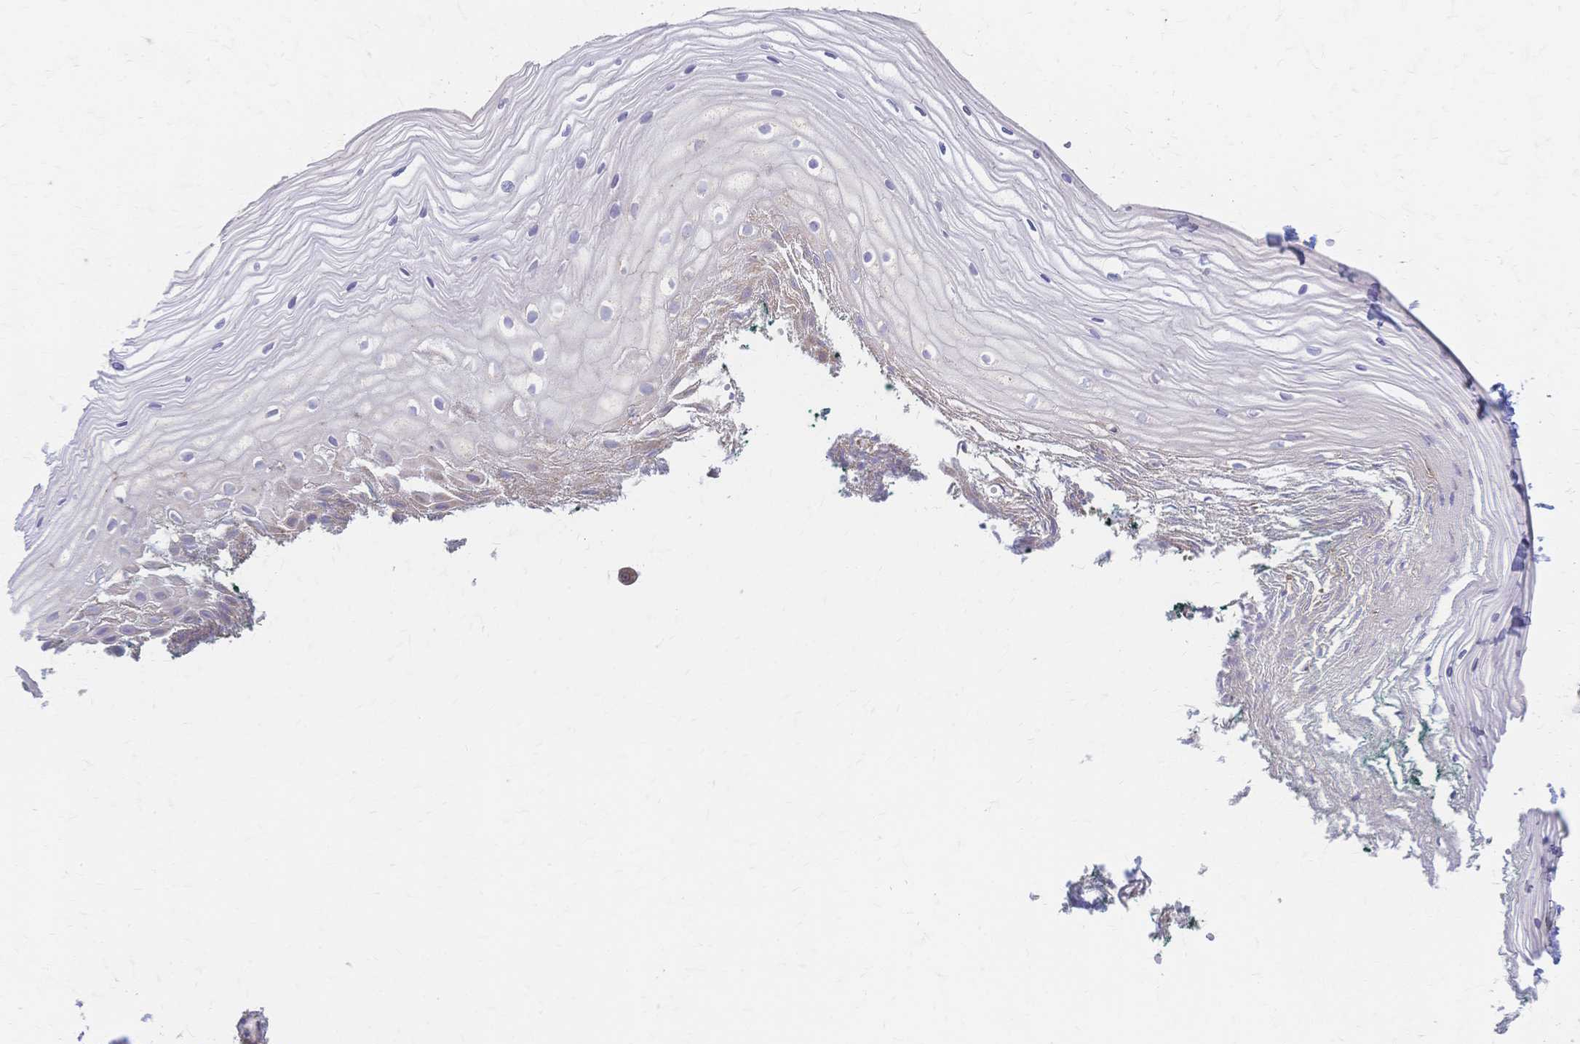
{"staining": {"intensity": "negative", "quantity": "none", "location": "none"}, "tissue": "vagina", "cell_type": "Squamous epithelial cells", "image_type": "normal", "snomed": [{"axis": "morphology", "description": "Normal tissue, NOS"}, {"axis": "topography", "description": "Vagina"}], "caption": "Squamous epithelial cells are negative for protein expression in benign human vagina.", "gene": "CYB5A", "patient": {"sex": "female", "age": 38}}